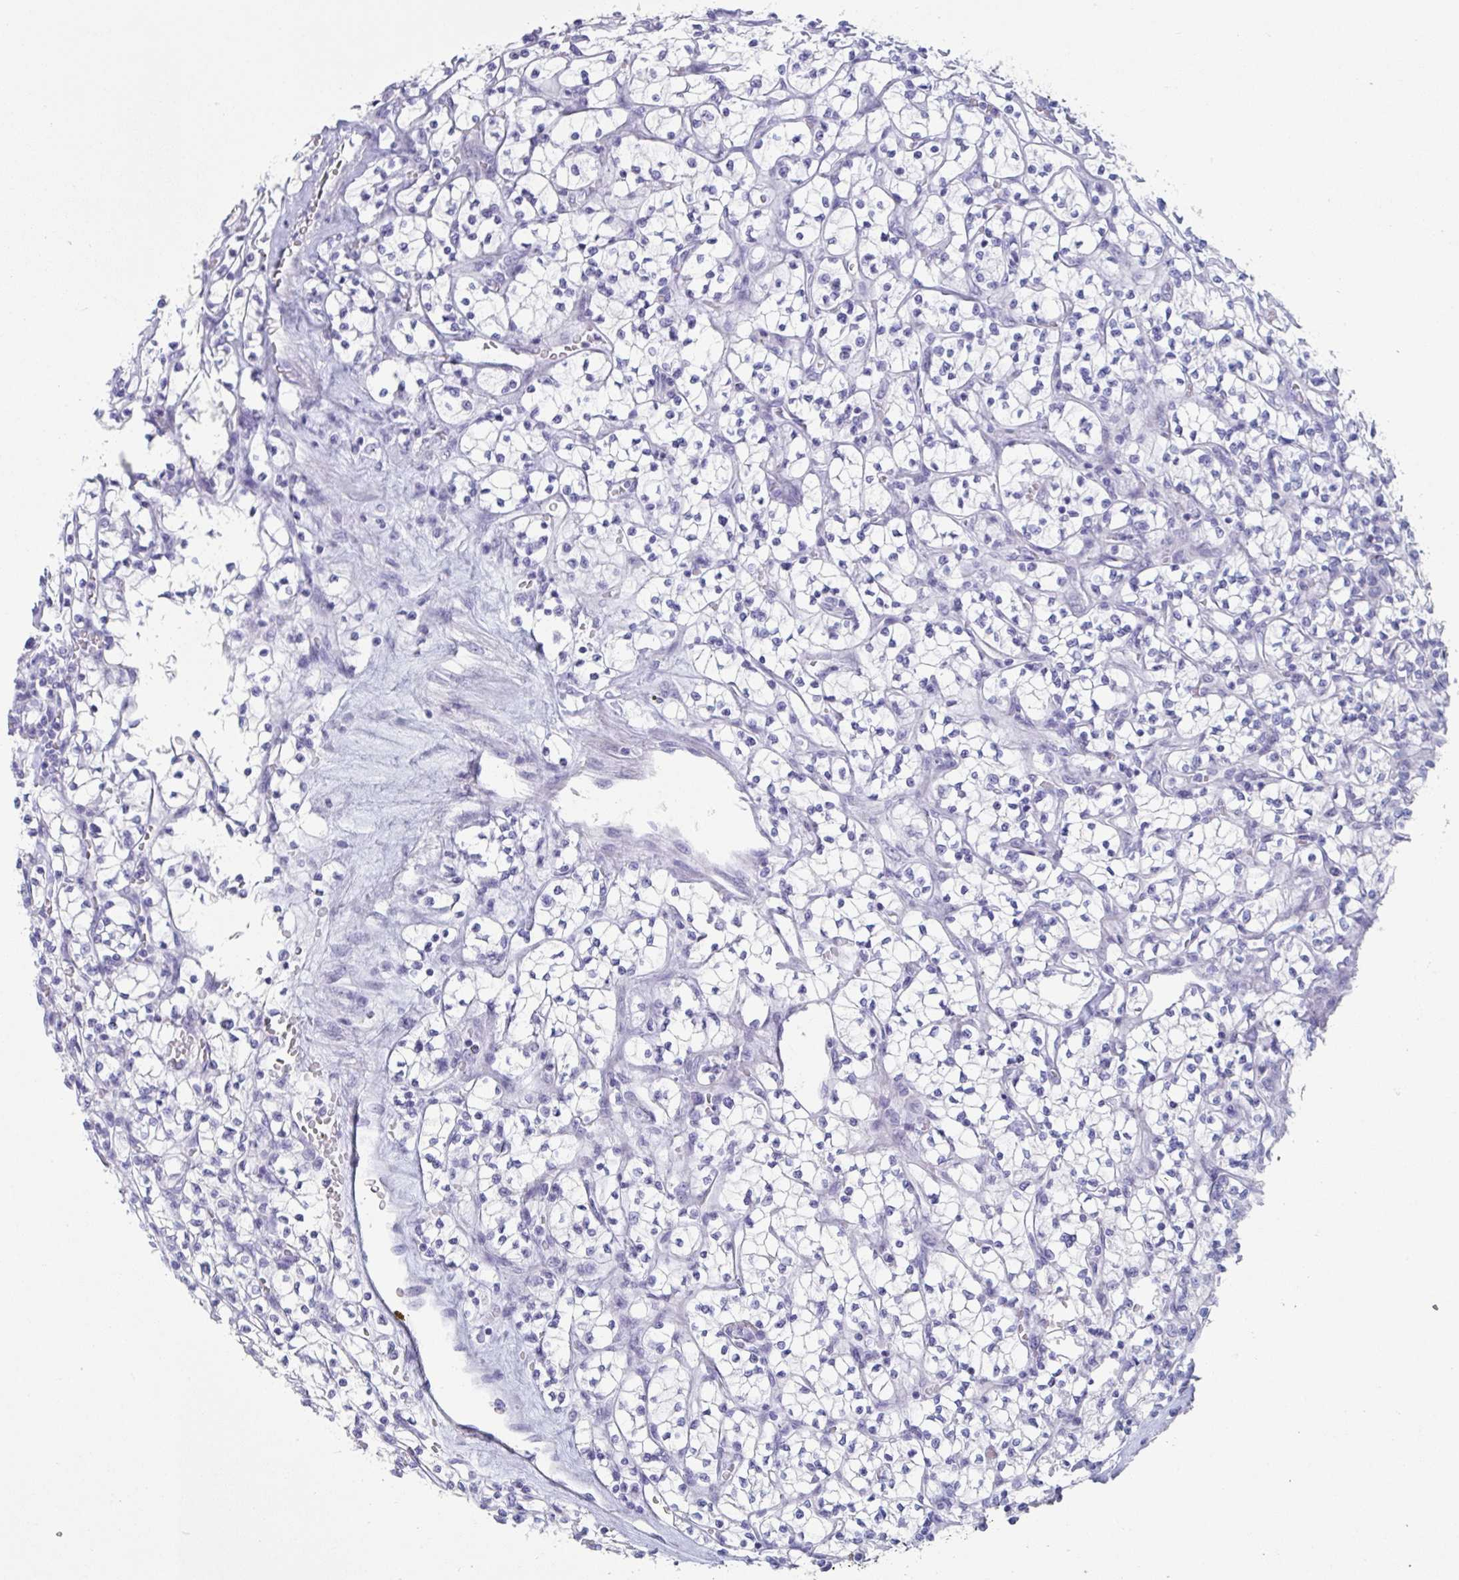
{"staining": {"intensity": "negative", "quantity": "none", "location": "none"}, "tissue": "renal cancer", "cell_type": "Tumor cells", "image_type": "cancer", "snomed": [{"axis": "morphology", "description": "Adenocarcinoma, NOS"}, {"axis": "topography", "description": "Kidney"}], "caption": "Tumor cells are negative for protein expression in human adenocarcinoma (renal). (DAB (3,3'-diaminobenzidine) immunohistochemistry (IHC), high magnification).", "gene": "ZPBP", "patient": {"sex": "female", "age": 64}}